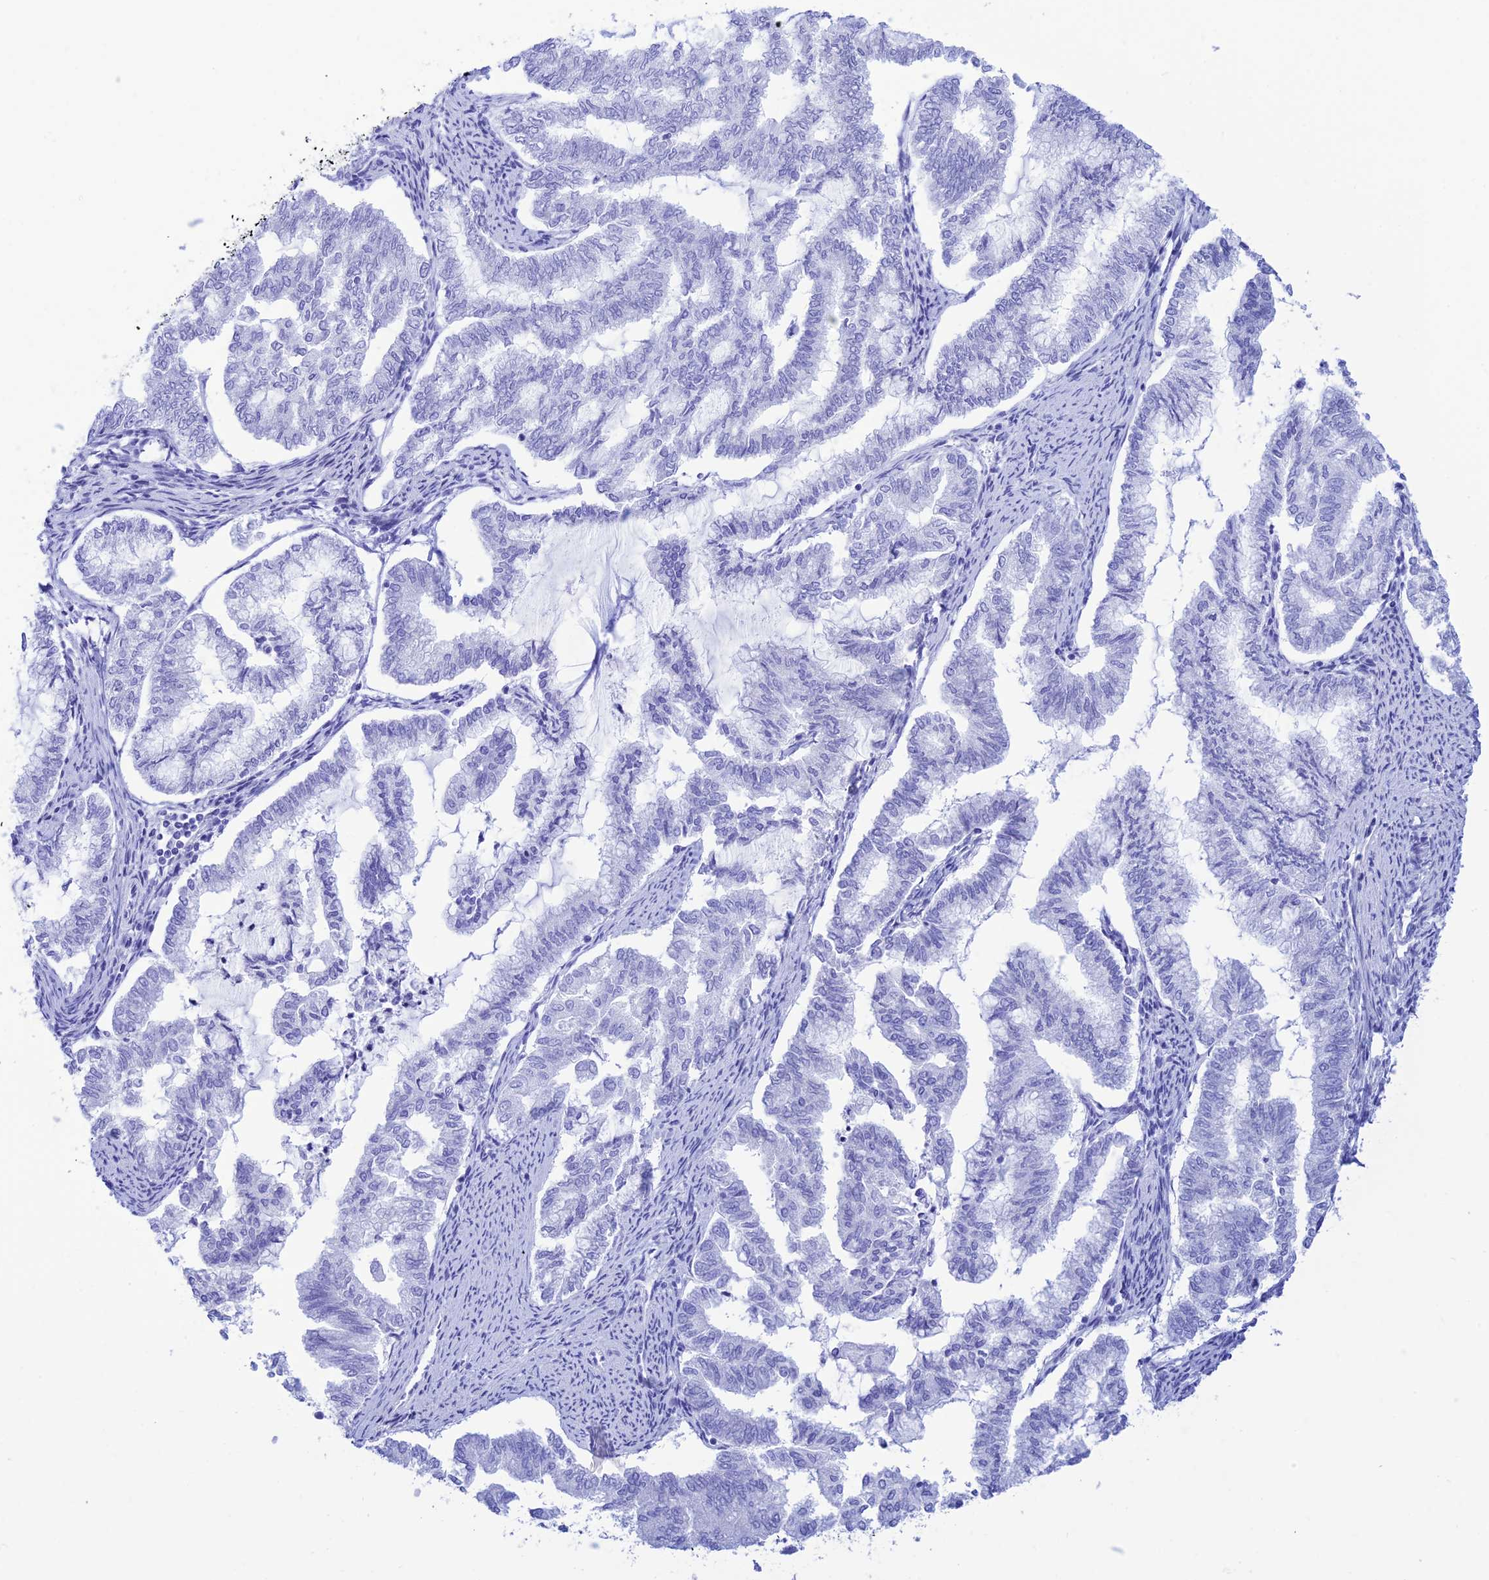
{"staining": {"intensity": "negative", "quantity": "none", "location": "none"}, "tissue": "endometrial cancer", "cell_type": "Tumor cells", "image_type": "cancer", "snomed": [{"axis": "morphology", "description": "Adenocarcinoma, NOS"}, {"axis": "topography", "description": "Endometrium"}], "caption": "DAB (3,3'-diaminobenzidine) immunohistochemical staining of human endometrial cancer displays no significant positivity in tumor cells.", "gene": "PRNP", "patient": {"sex": "female", "age": 79}}